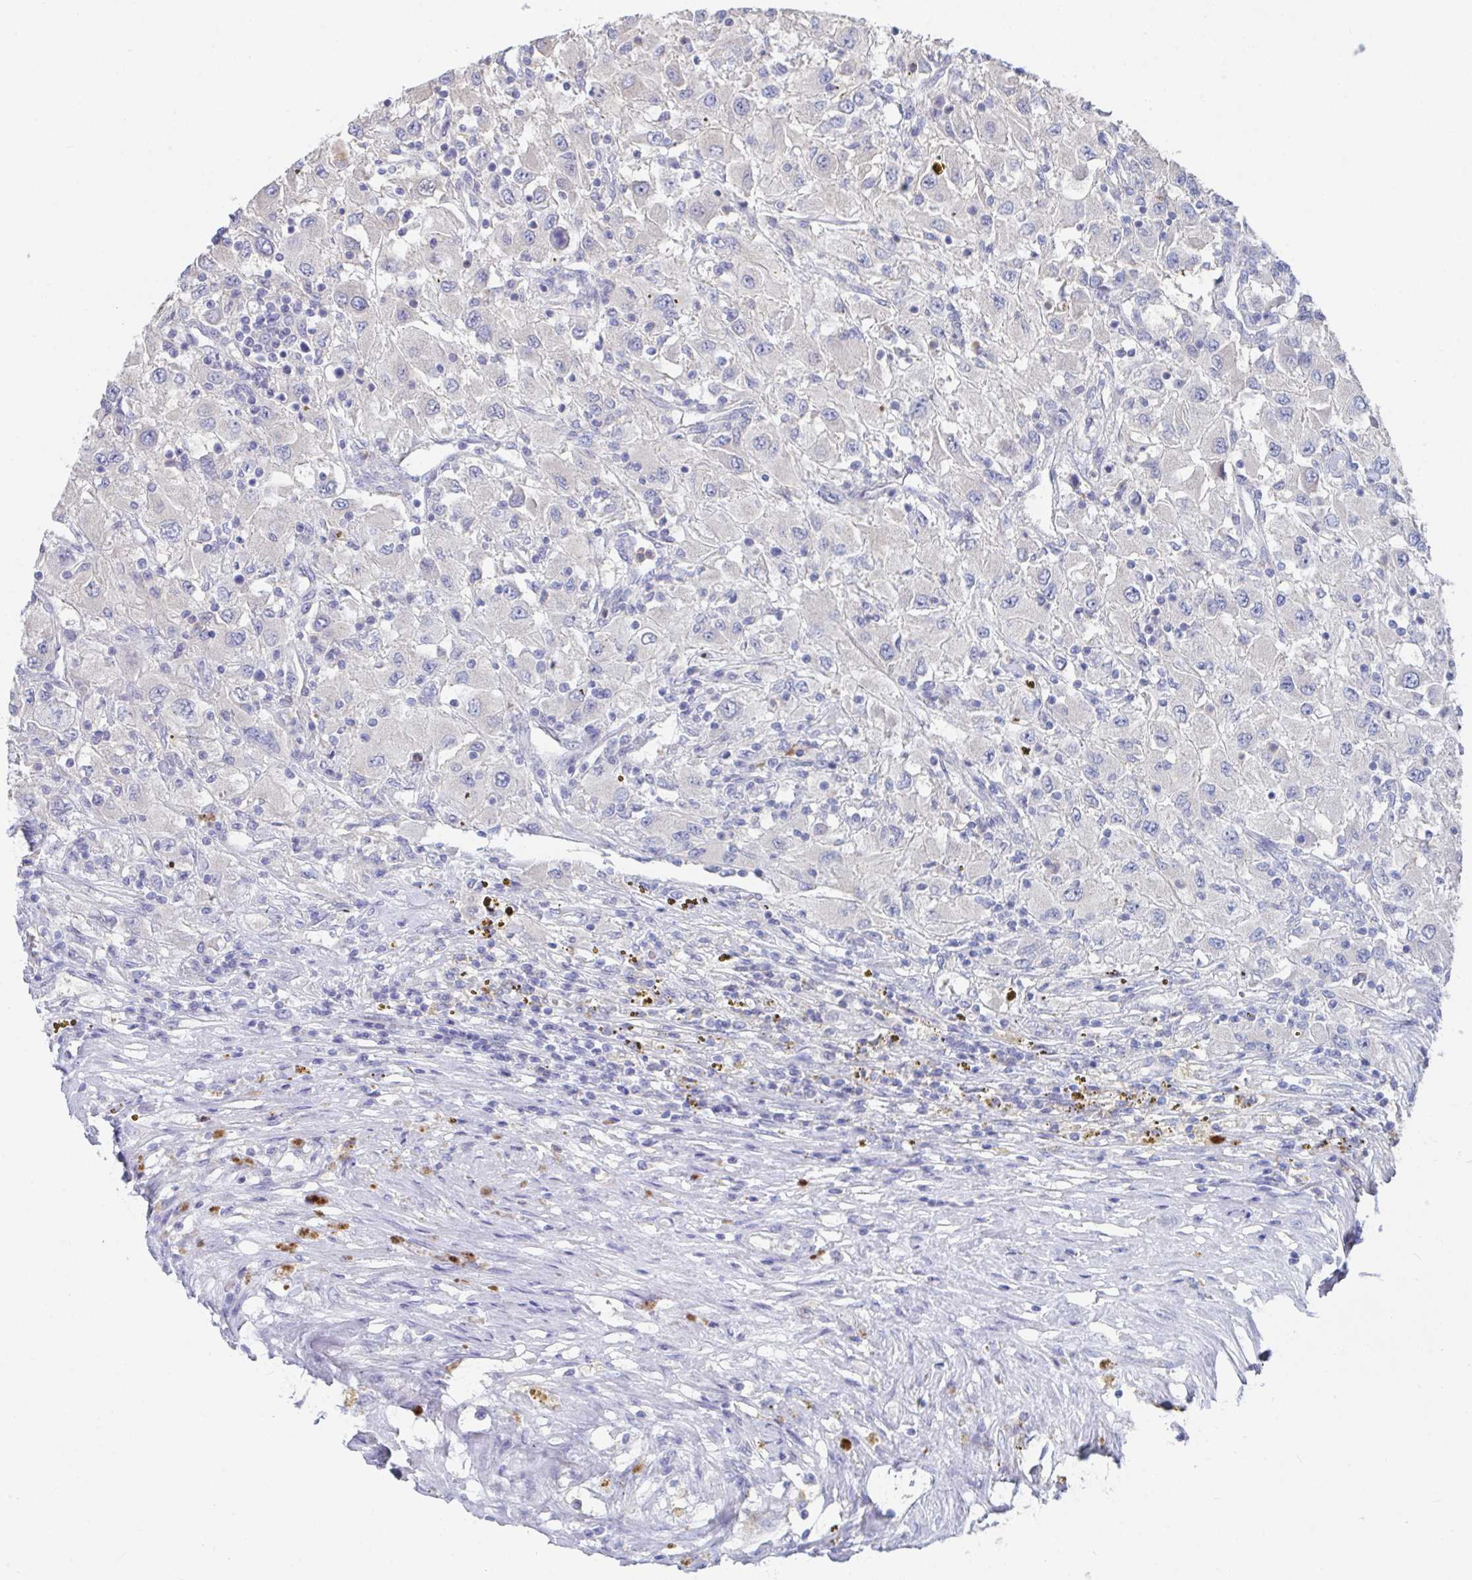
{"staining": {"intensity": "negative", "quantity": "none", "location": "none"}, "tissue": "renal cancer", "cell_type": "Tumor cells", "image_type": "cancer", "snomed": [{"axis": "morphology", "description": "Adenocarcinoma, NOS"}, {"axis": "topography", "description": "Kidney"}], "caption": "An image of renal cancer stained for a protein exhibits no brown staining in tumor cells. (DAB immunohistochemistry (IHC) visualized using brightfield microscopy, high magnification).", "gene": "KCNK5", "patient": {"sex": "female", "age": 67}}